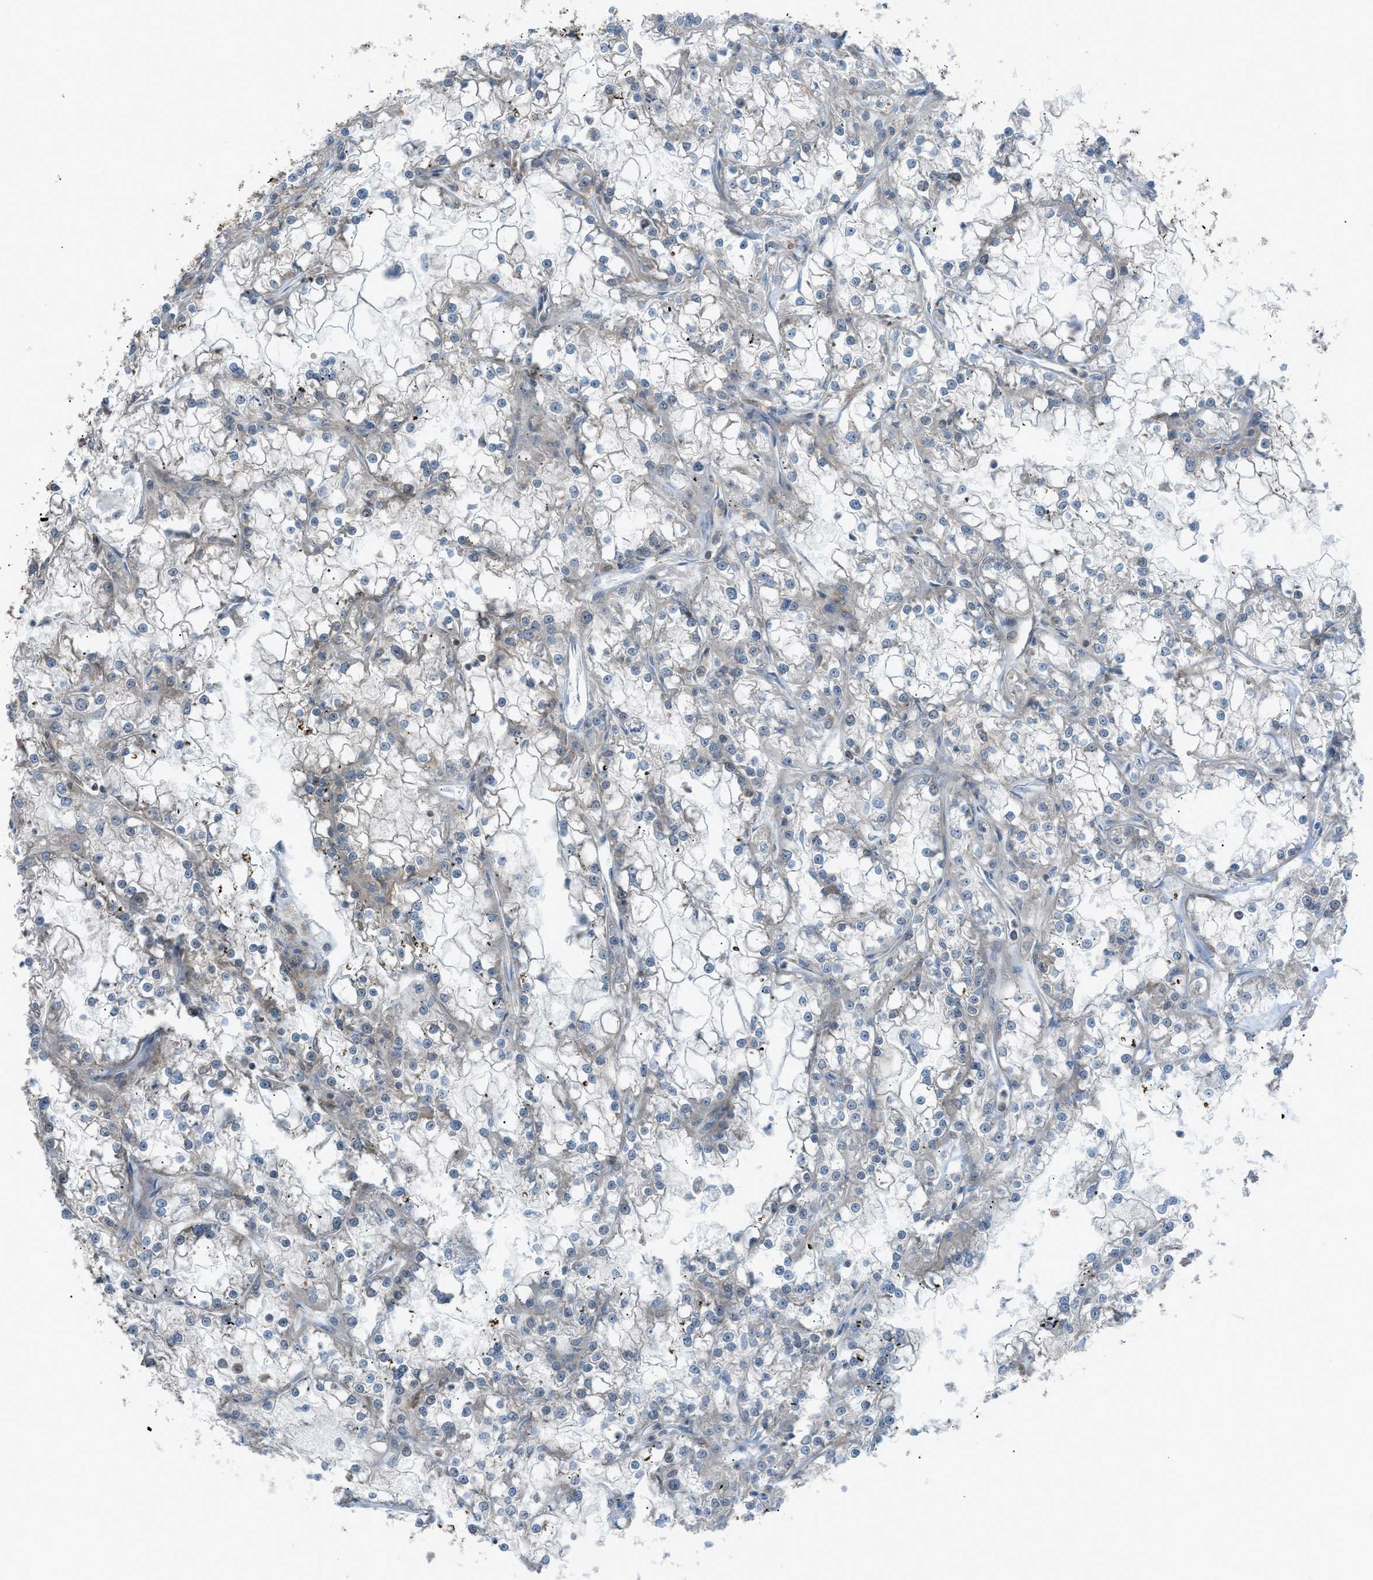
{"staining": {"intensity": "negative", "quantity": "none", "location": "none"}, "tissue": "renal cancer", "cell_type": "Tumor cells", "image_type": "cancer", "snomed": [{"axis": "morphology", "description": "Adenocarcinoma, NOS"}, {"axis": "topography", "description": "Kidney"}], "caption": "Immunohistochemistry (IHC) histopathology image of neoplastic tissue: renal cancer stained with DAB (3,3'-diaminobenzidine) exhibits no significant protein expression in tumor cells.", "gene": "DYRK1A", "patient": {"sex": "female", "age": 52}}